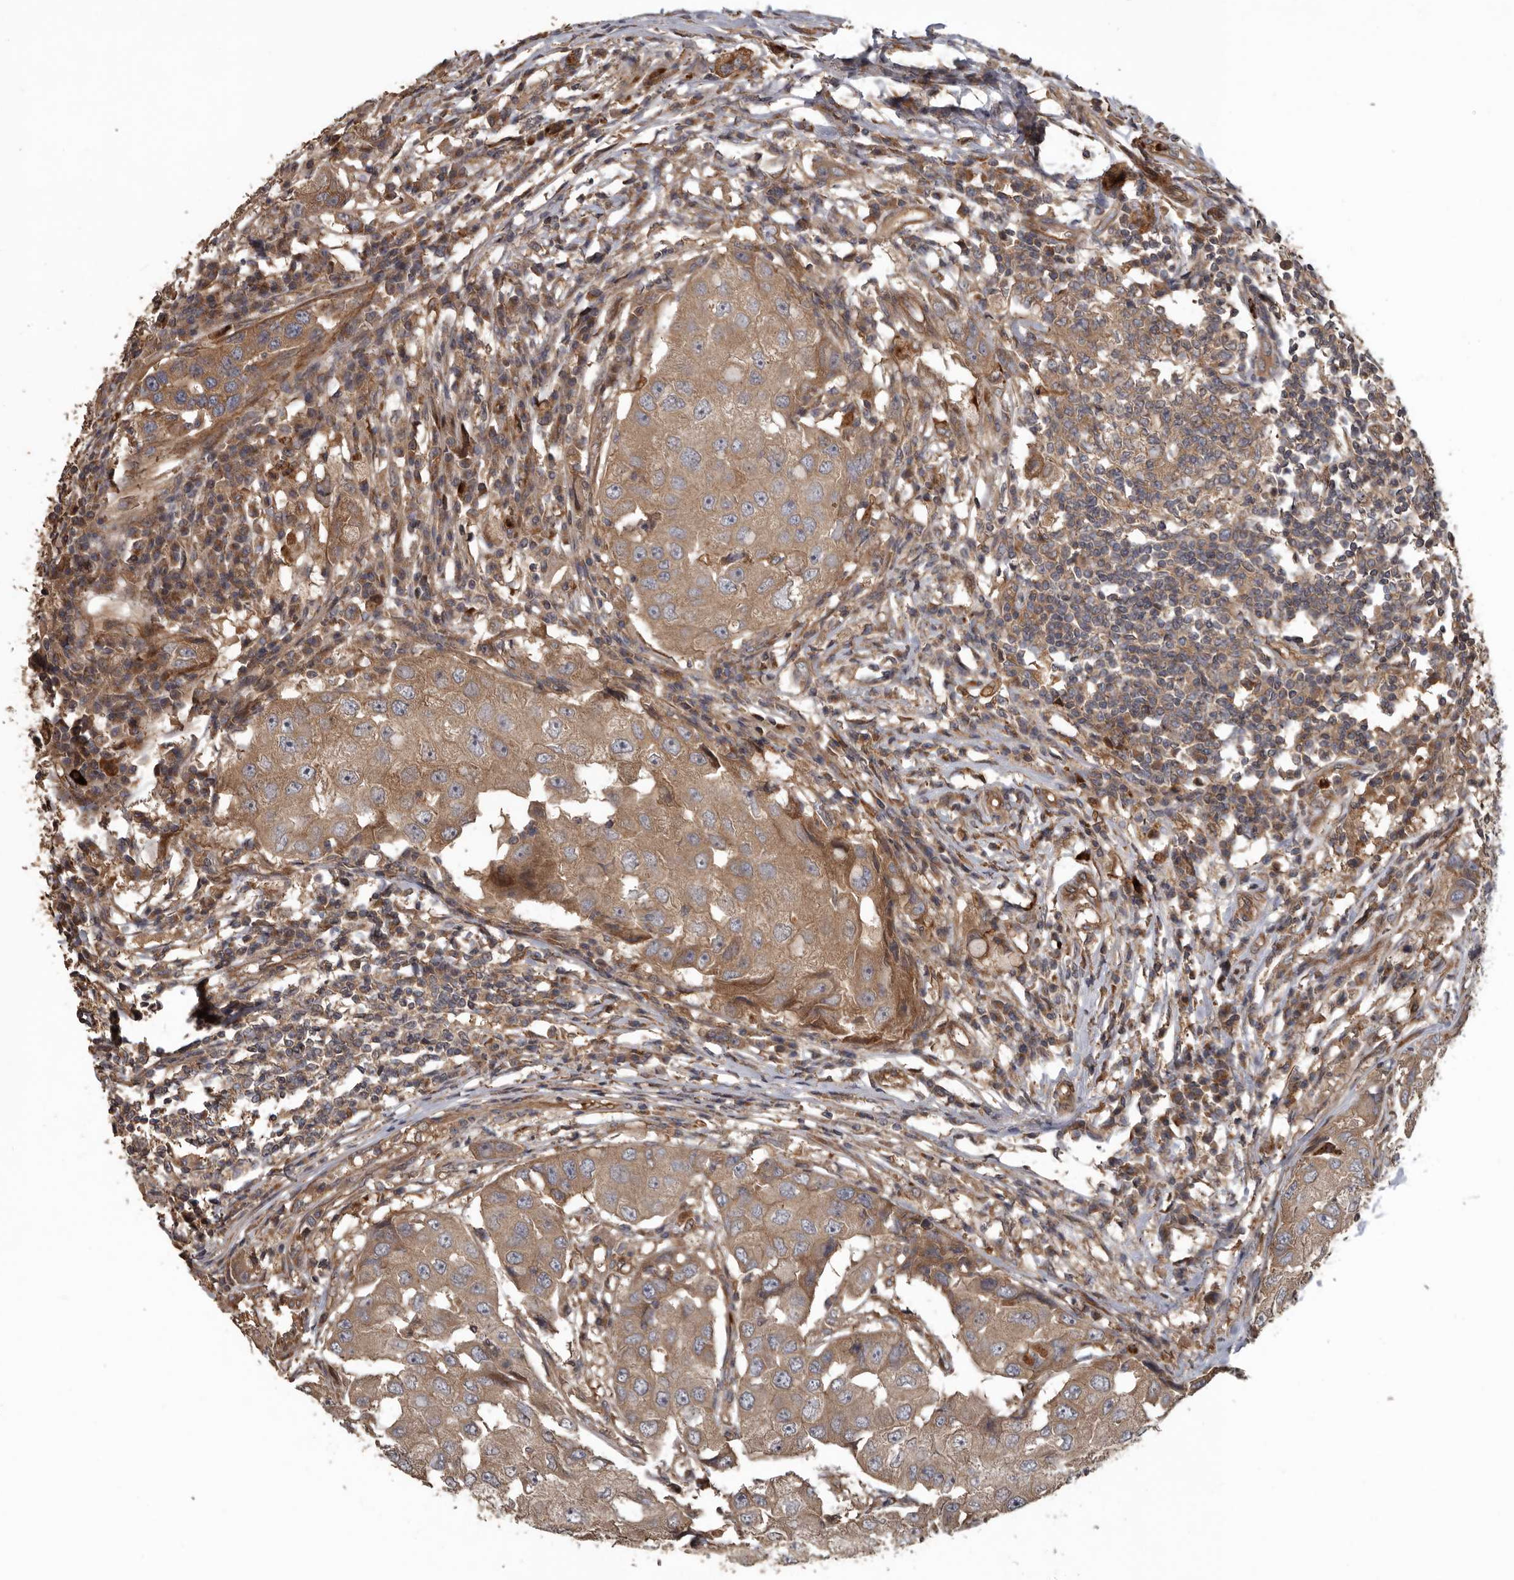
{"staining": {"intensity": "moderate", "quantity": ">75%", "location": "cytoplasmic/membranous"}, "tissue": "breast cancer", "cell_type": "Tumor cells", "image_type": "cancer", "snomed": [{"axis": "morphology", "description": "Duct carcinoma"}, {"axis": "topography", "description": "Breast"}], "caption": "High-magnification brightfield microscopy of intraductal carcinoma (breast) stained with DAB (3,3'-diaminobenzidine) (brown) and counterstained with hematoxylin (blue). tumor cells exhibit moderate cytoplasmic/membranous positivity is appreciated in approximately>75% of cells.", "gene": "ARHGEF5", "patient": {"sex": "female", "age": 27}}